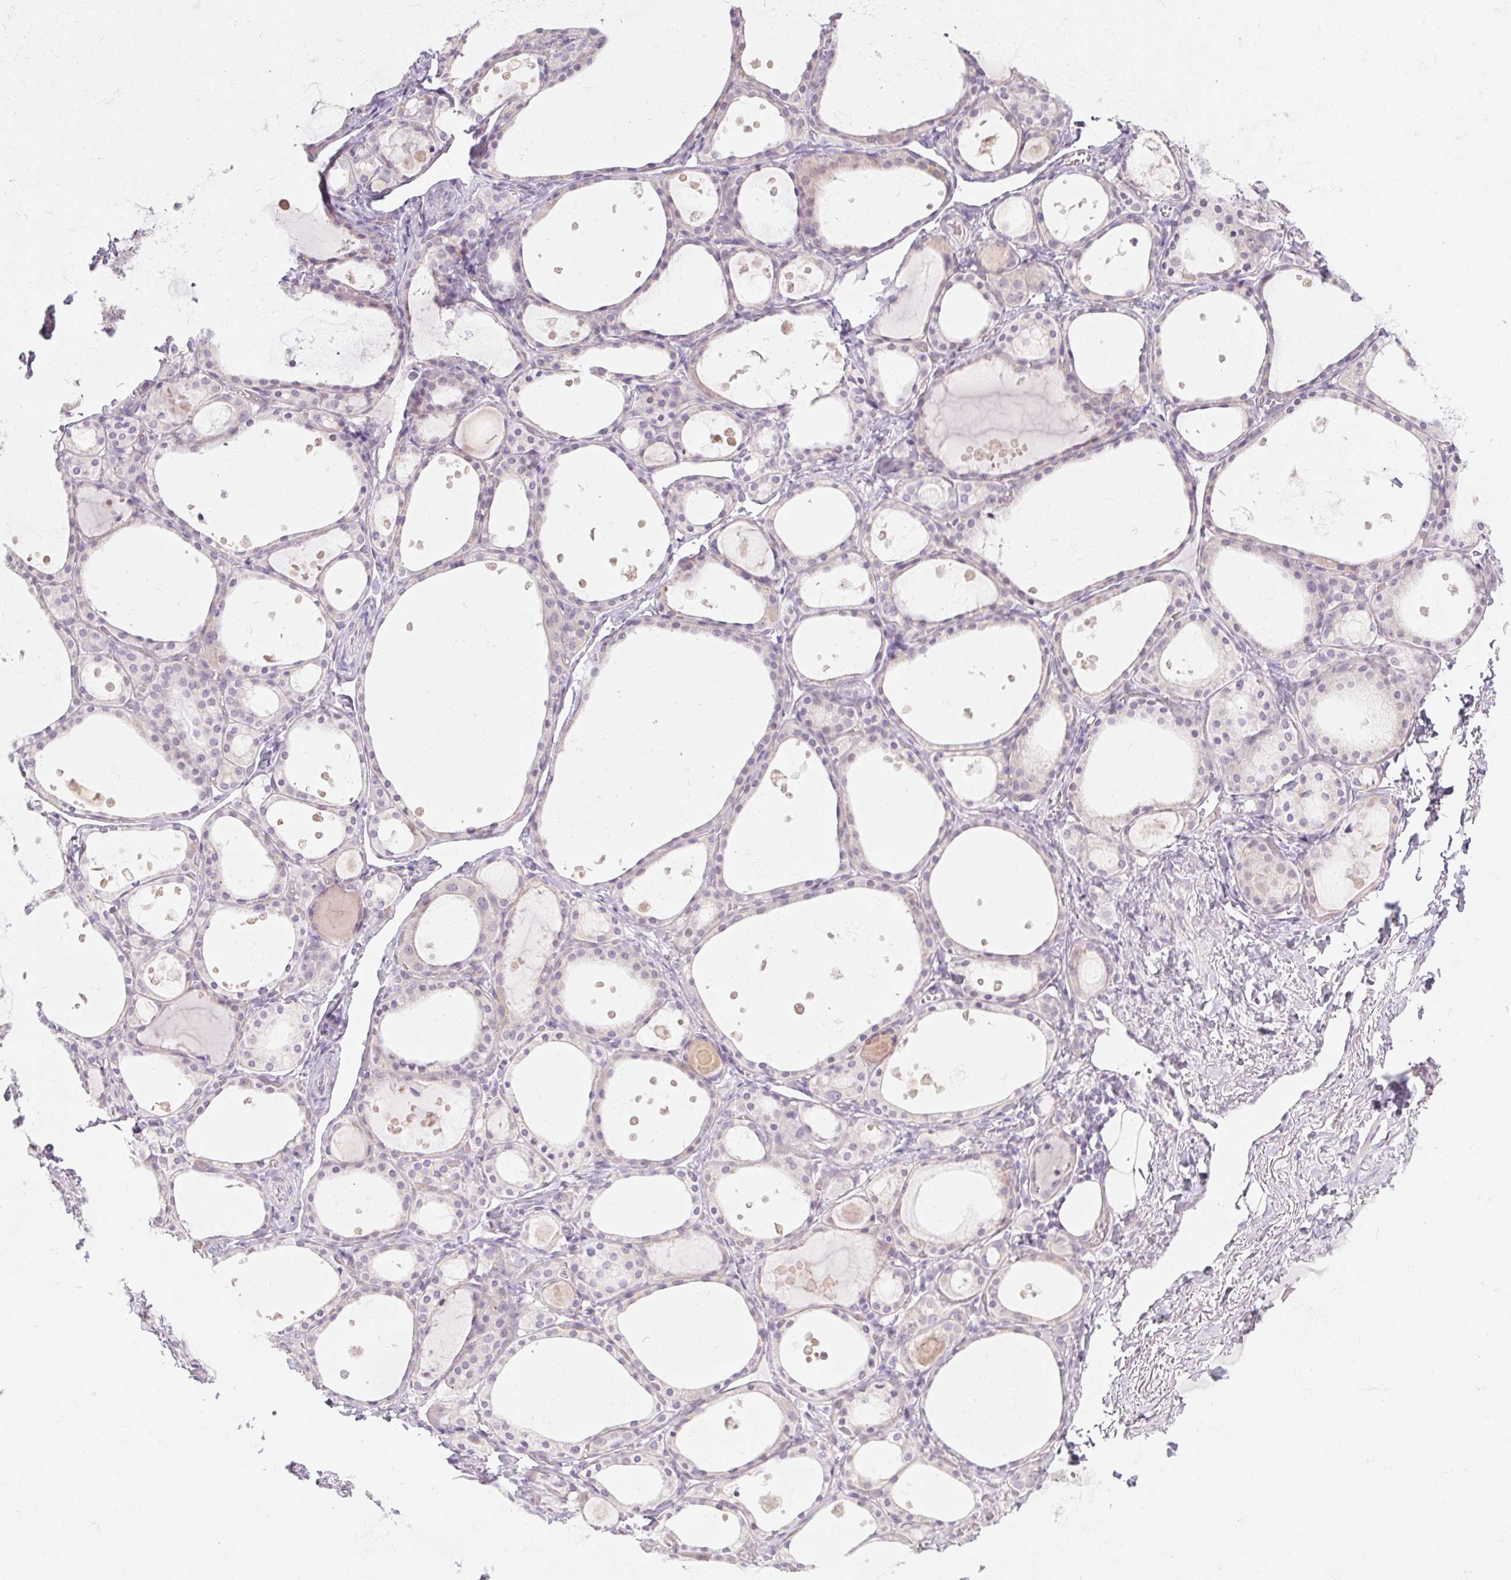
{"staining": {"intensity": "negative", "quantity": "none", "location": "none"}, "tissue": "thyroid gland", "cell_type": "Glandular cells", "image_type": "normal", "snomed": [{"axis": "morphology", "description": "Normal tissue, NOS"}, {"axis": "topography", "description": "Thyroid gland"}], "caption": "IHC of benign thyroid gland demonstrates no staining in glandular cells. The staining is performed using DAB (3,3'-diaminobenzidine) brown chromogen with nuclei counter-stained in using hematoxylin.", "gene": "CTCFL", "patient": {"sex": "male", "age": 68}}